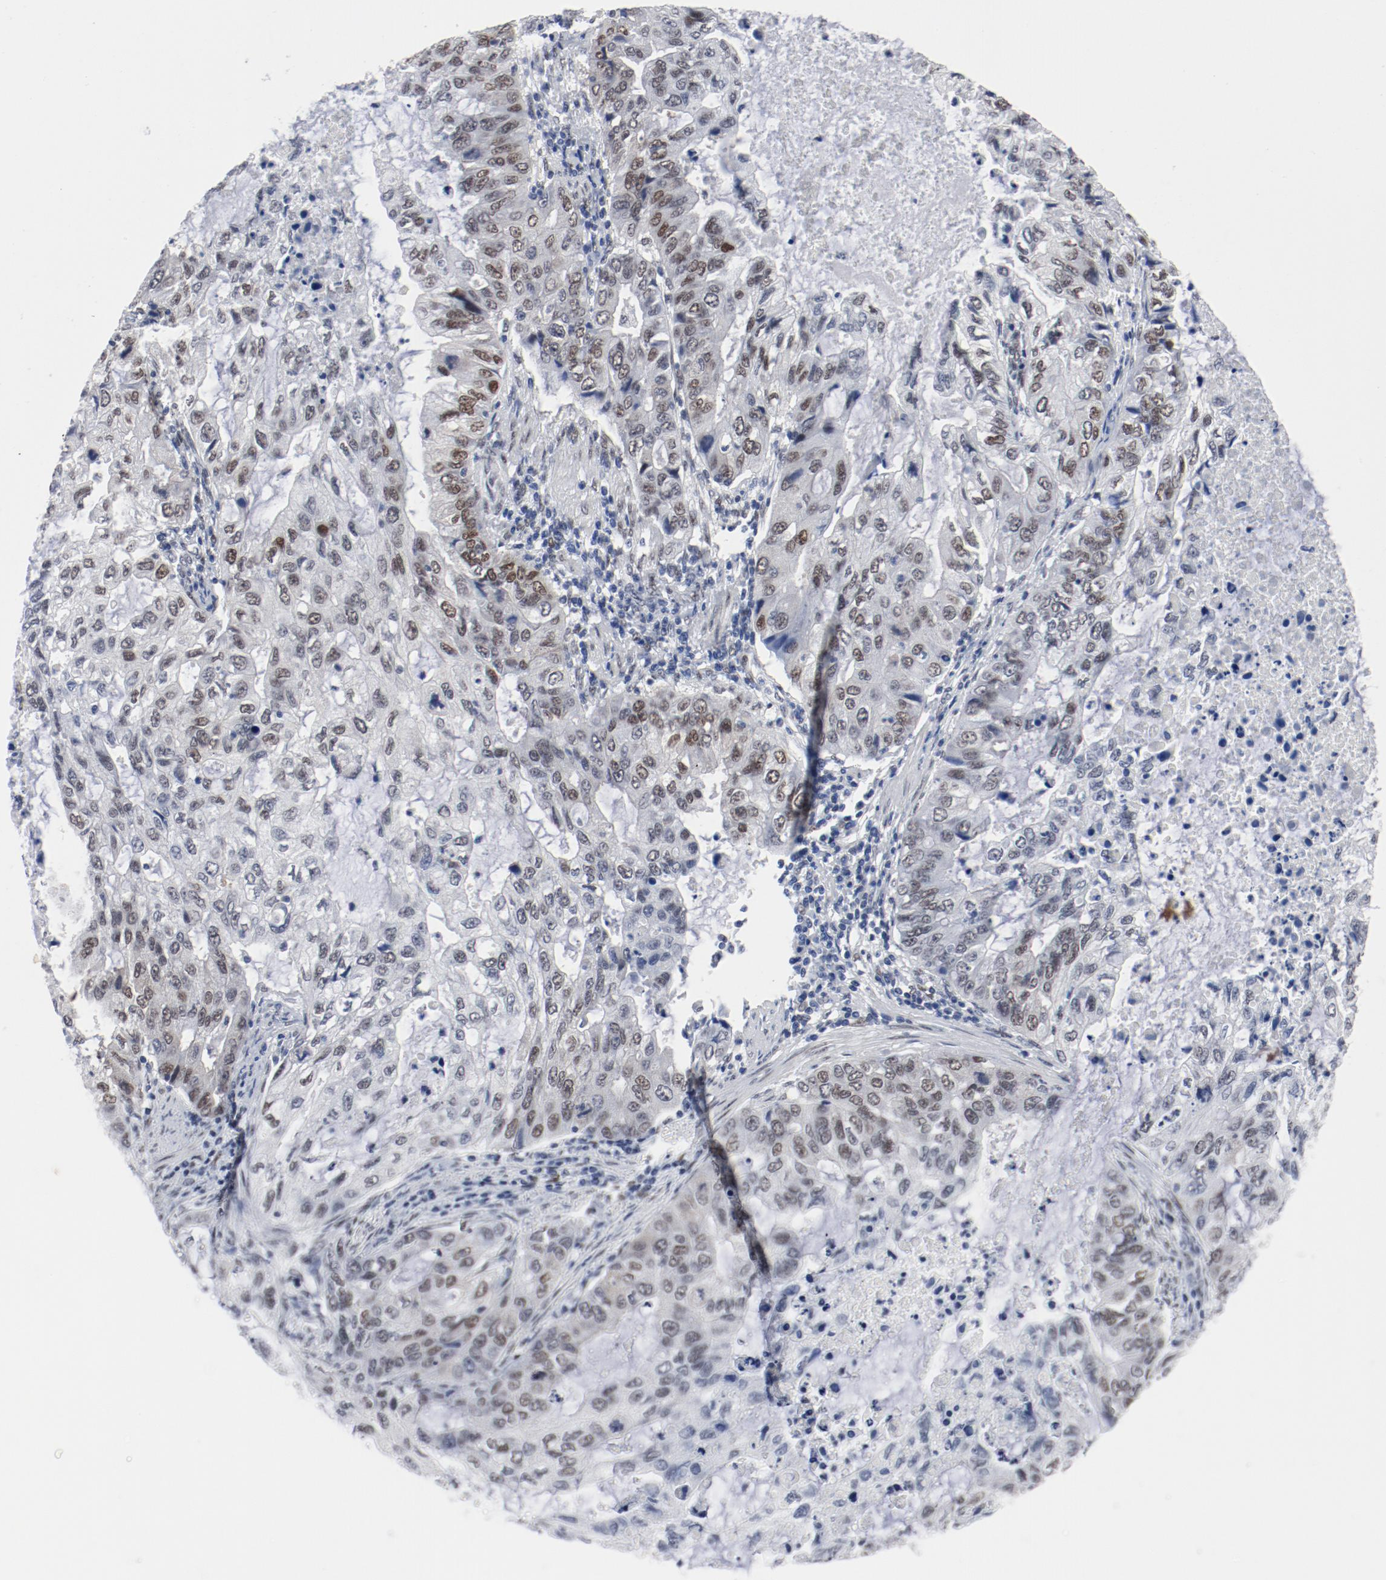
{"staining": {"intensity": "moderate", "quantity": ">75%", "location": "nuclear"}, "tissue": "stomach cancer", "cell_type": "Tumor cells", "image_type": "cancer", "snomed": [{"axis": "morphology", "description": "Adenocarcinoma, NOS"}, {"axis": "topography", "description": "Stomach, upper"}], "caption": "This histopathology image demonstrates IHC staining of human stomach cancer, with medium moderate nuclear staining in about >75% of tumor cells.", "gene": "ARNT", "patient": {"sex": "female", "age": 52}}